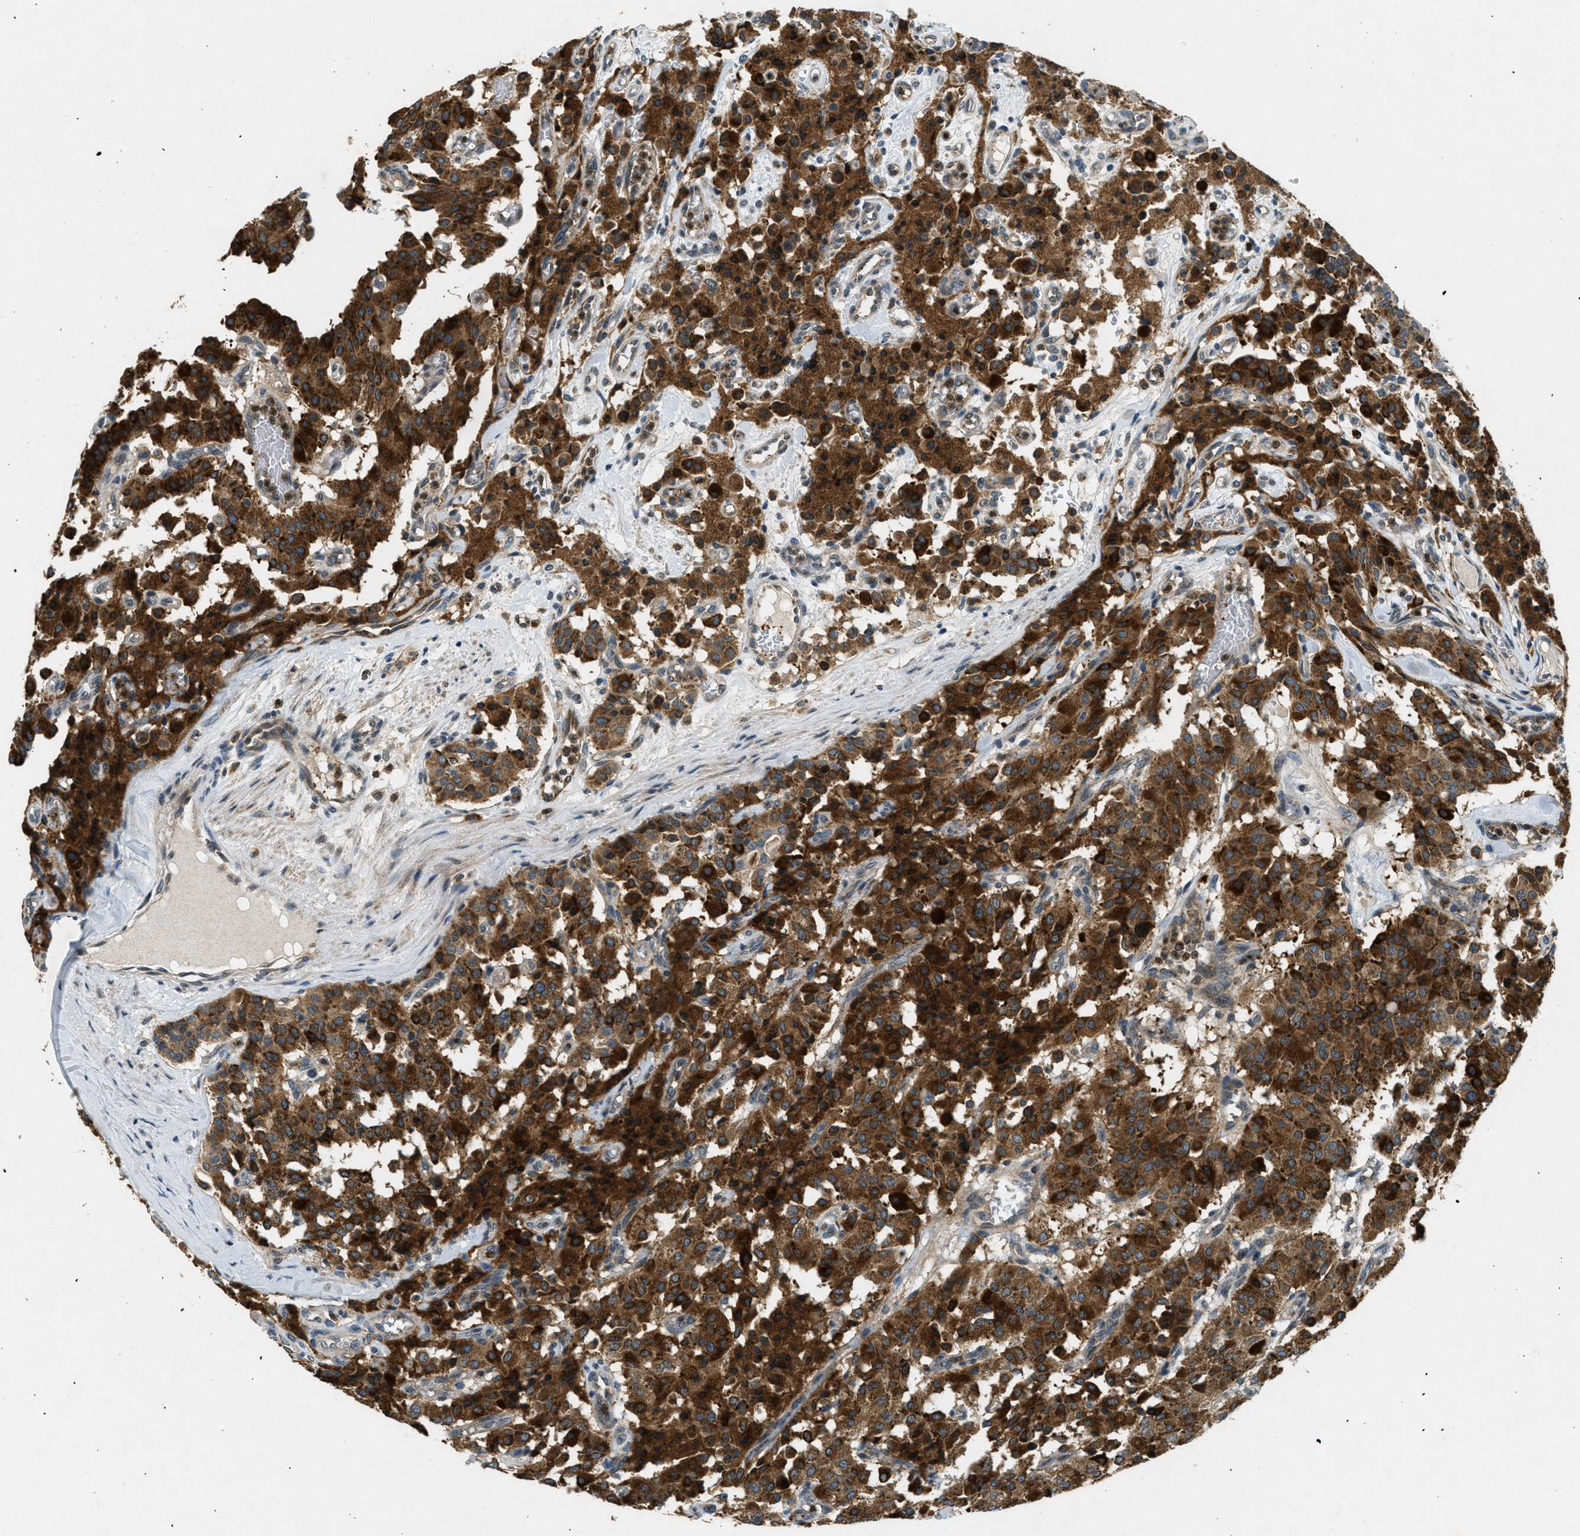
{"staining": {"intensity": "strong", "quantity": ">75%", "location": "cytoplasmic/membranous"}, "tissue": "carcinoid", "cell_type": "Tumor cells", "image_type": "cancer", "snomed": [{"axis": "morphology", "description": "Carcinoid, malignant, NOS"}, {"axis": "topography", "description": "Lung"}], "caption": "Immunohistochemistry (DAB) staining of human carcinoid reveals strong cytoplasmic/membranous protein positivity in approximately >75% of tumor cells. (IHC, brightfield microscopy, high magnification).", "gene": "RAB3D", "patient": {"sex": "male", "age": 30}}